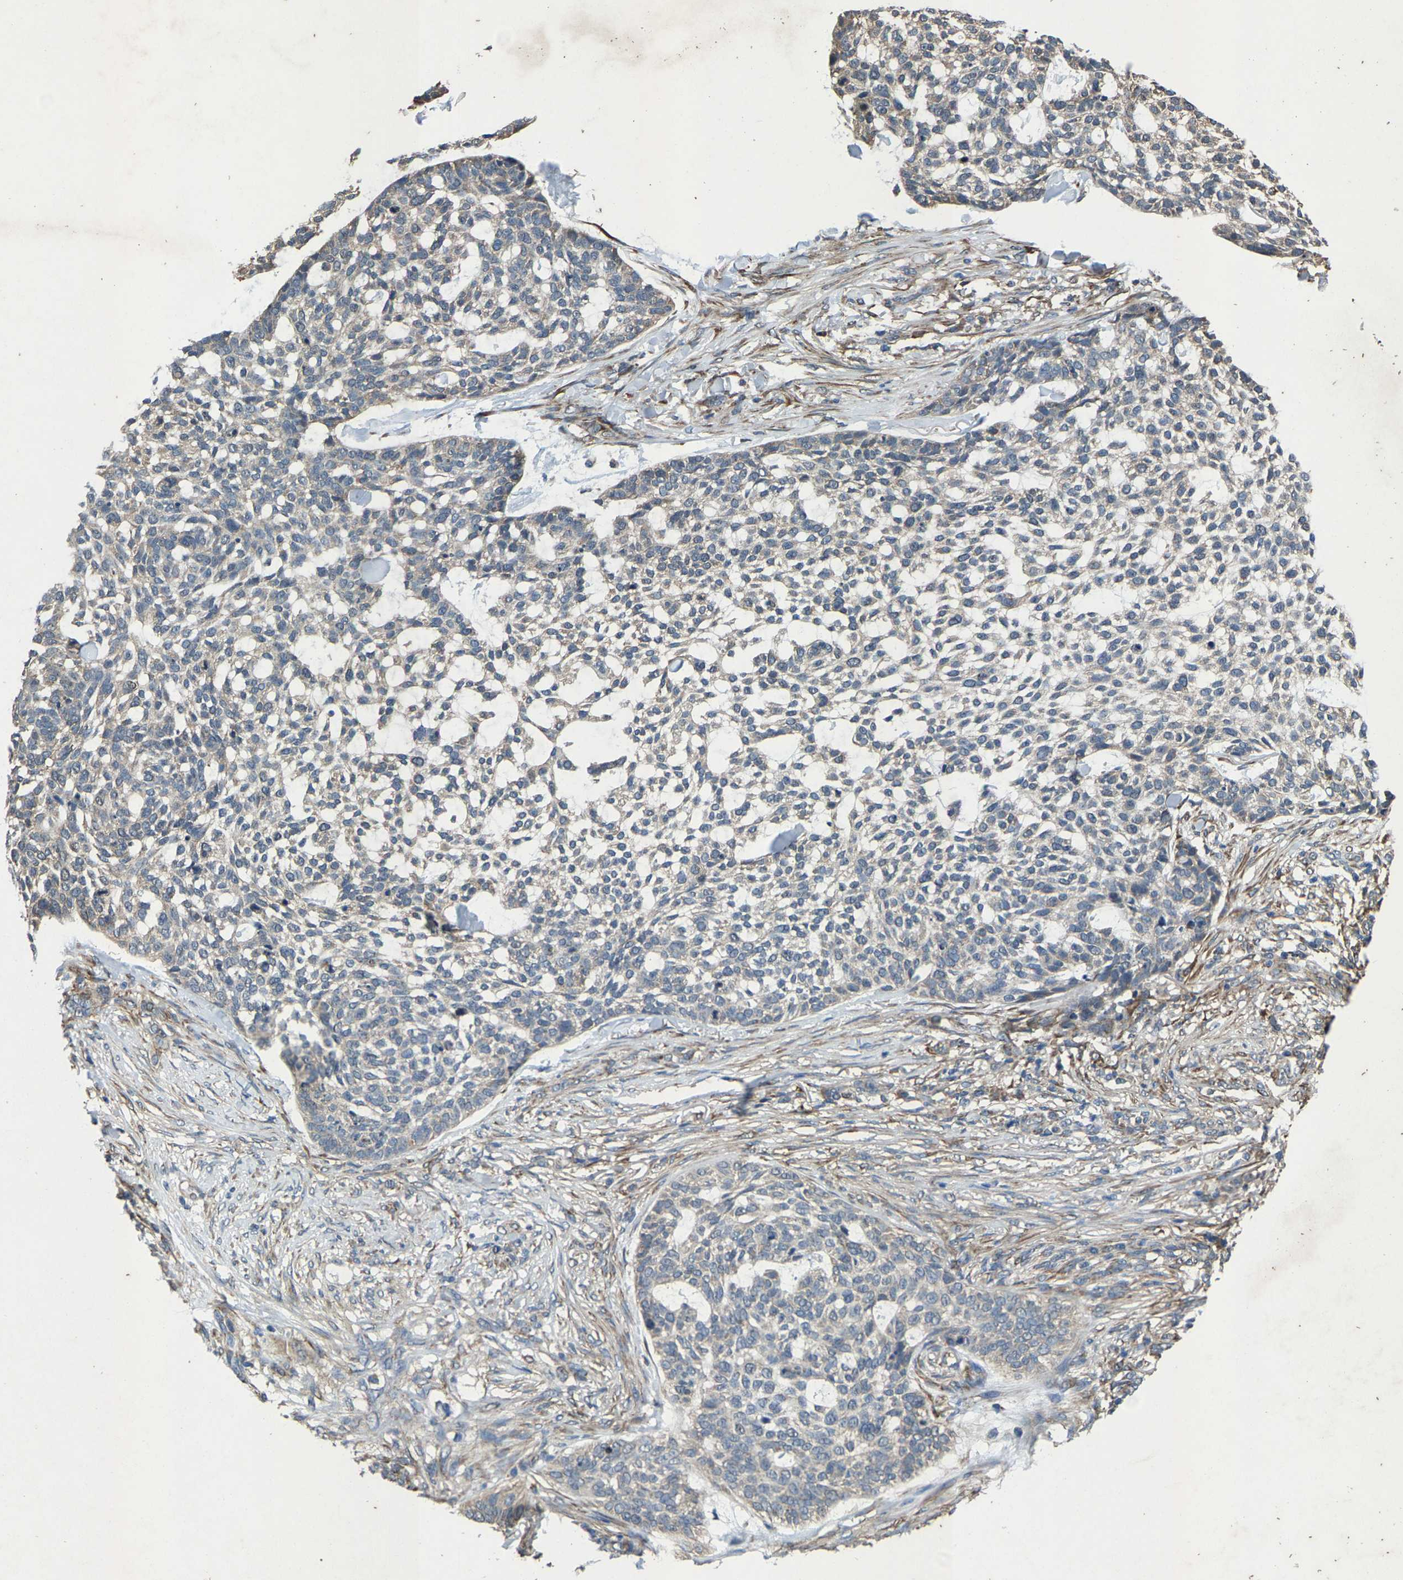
{"staining": {"intensity": "weak", "quantity": "<25%", "location": "cytoplasmic/membranous"}, "tissue": "skin cancer", "cell_type": "Tumor cells", "image_type": "cancer", "snomed": [{"axis": "morphology", "description": "Basal cell carcinoma"}, {"axis": "topography", "description": "Skin"}], "caption": "IHC image of neoplastic tissue: skin basal cell carcinoma stained with DAB exhibits no significant protein staining in tumor cells.", "gene": "PDP1", "patient": {"sex": "female", "age": 64}}